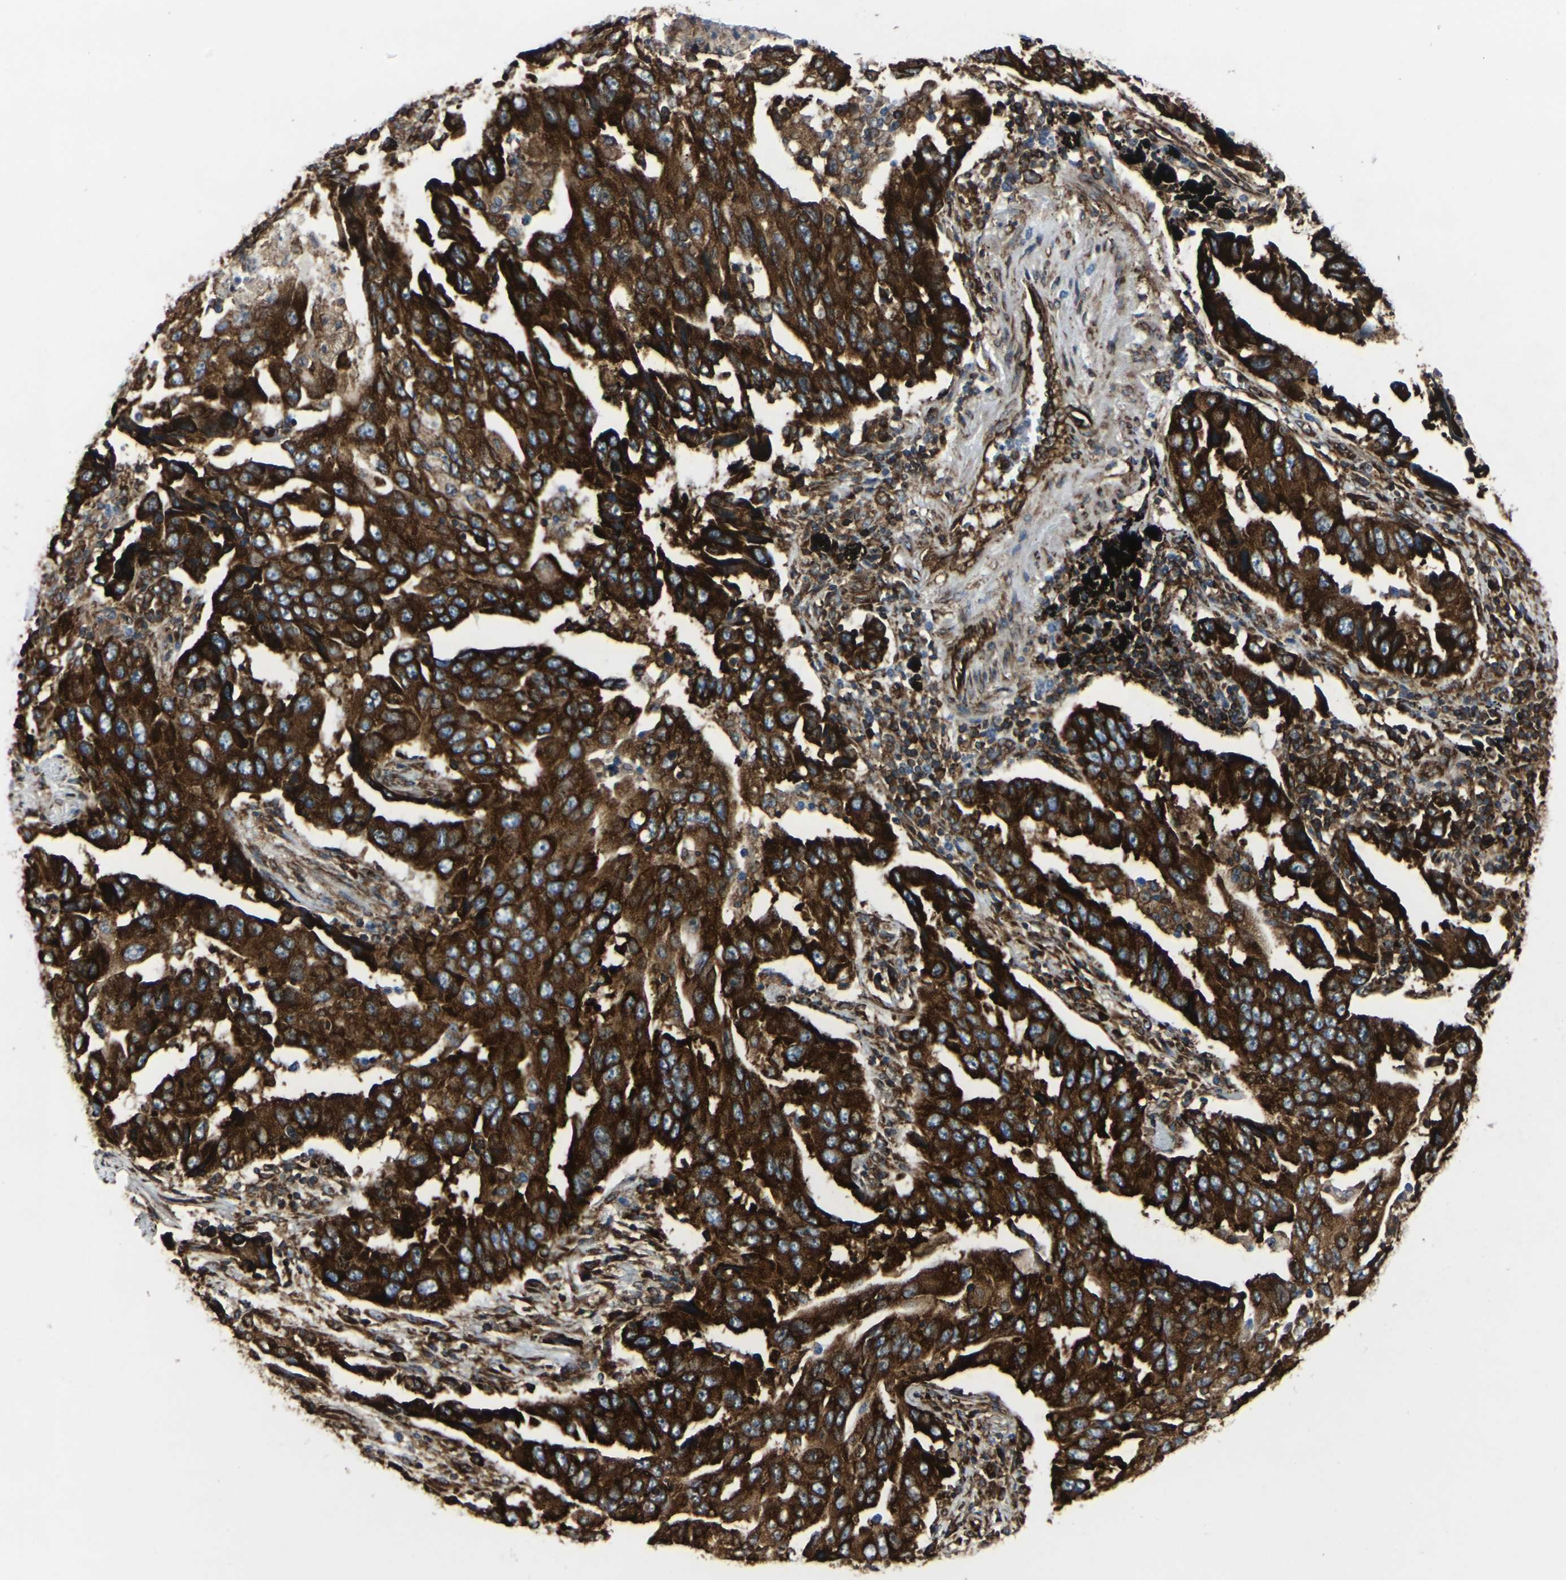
{"staining": {"intensity": "strong", "quantity": ">75%", "location": "cytoplasmic/membranous"}, "tissue": "lung cancer", "cell_type": "Tumor cells", "image_type": "cancer", "snomed": [{"axis": "morphology", "description": "Adenocarcinoma, NOS"}, {"axis": "topography", "description": "Lung"}], "caption": "Lung cancer (adenocarcinoma) stained with immunohistochemistry shows strong cytoplasmic/membranous expression in about >75% of tumor cells. The protein is stained brown, and the nuclei are stained in blue (DAB IHC with brightfield microscopy, high magnification).", "gene": "MARCHF2", "patient": {"sex": "female", "age": 65}}